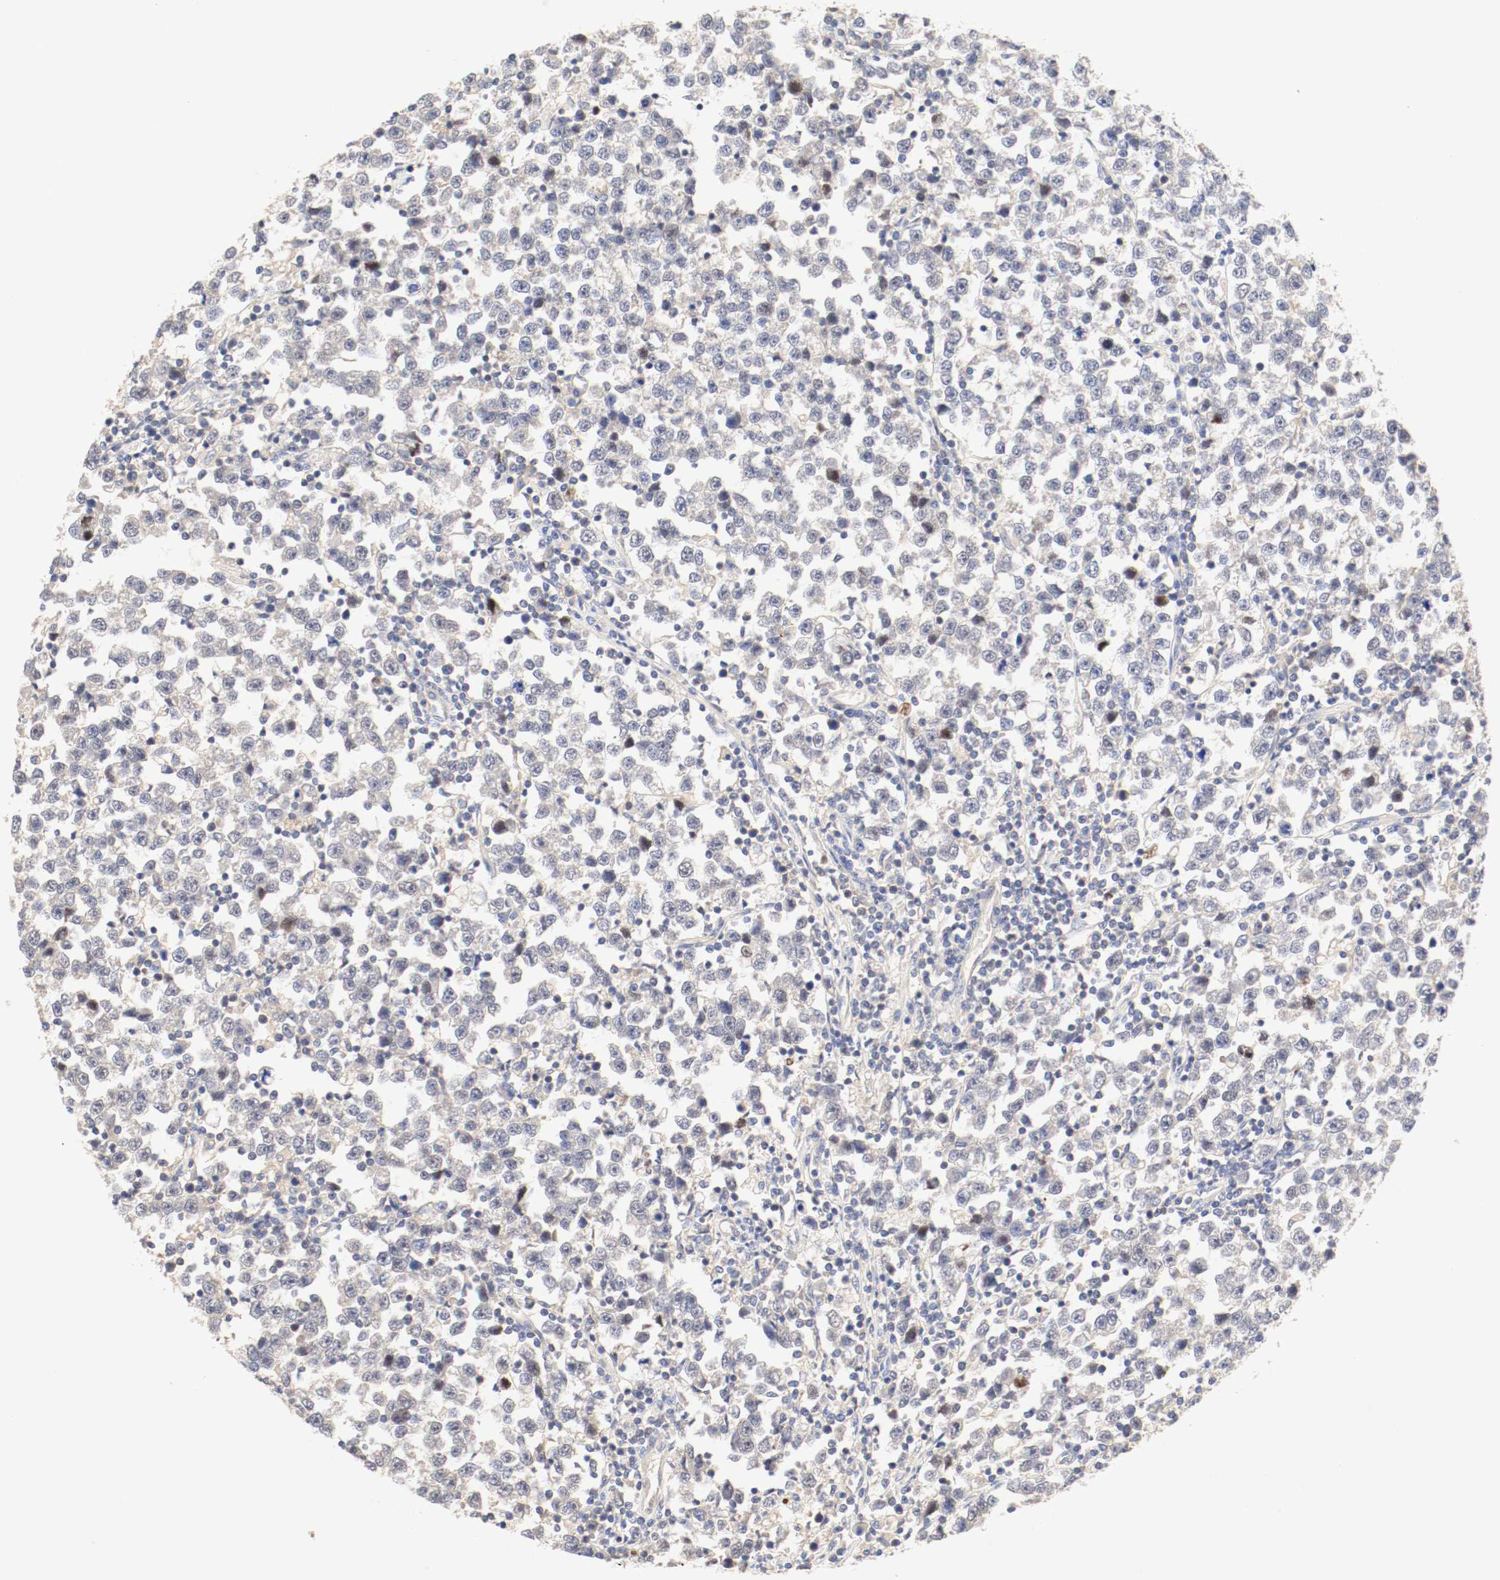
{"staining": {"intensity": "weak", "quantity": "<25%", "location": "cytoplasmic/membranous"}, "tissue": "testis cancer", "cell_type": "Tumor cells", "image_type": "cancer", "snomed": [{"axis": "morphology", "description": "Seminoma, NOS"}, {"axis": "topography", "description": "Testis"}], "caption": "This is an immunohistochemistry micrograph of human testis cancer. There is no positivity in tumor cells.", "gene": "GIT1", "patient": {"sex": "male", "age": 43}}